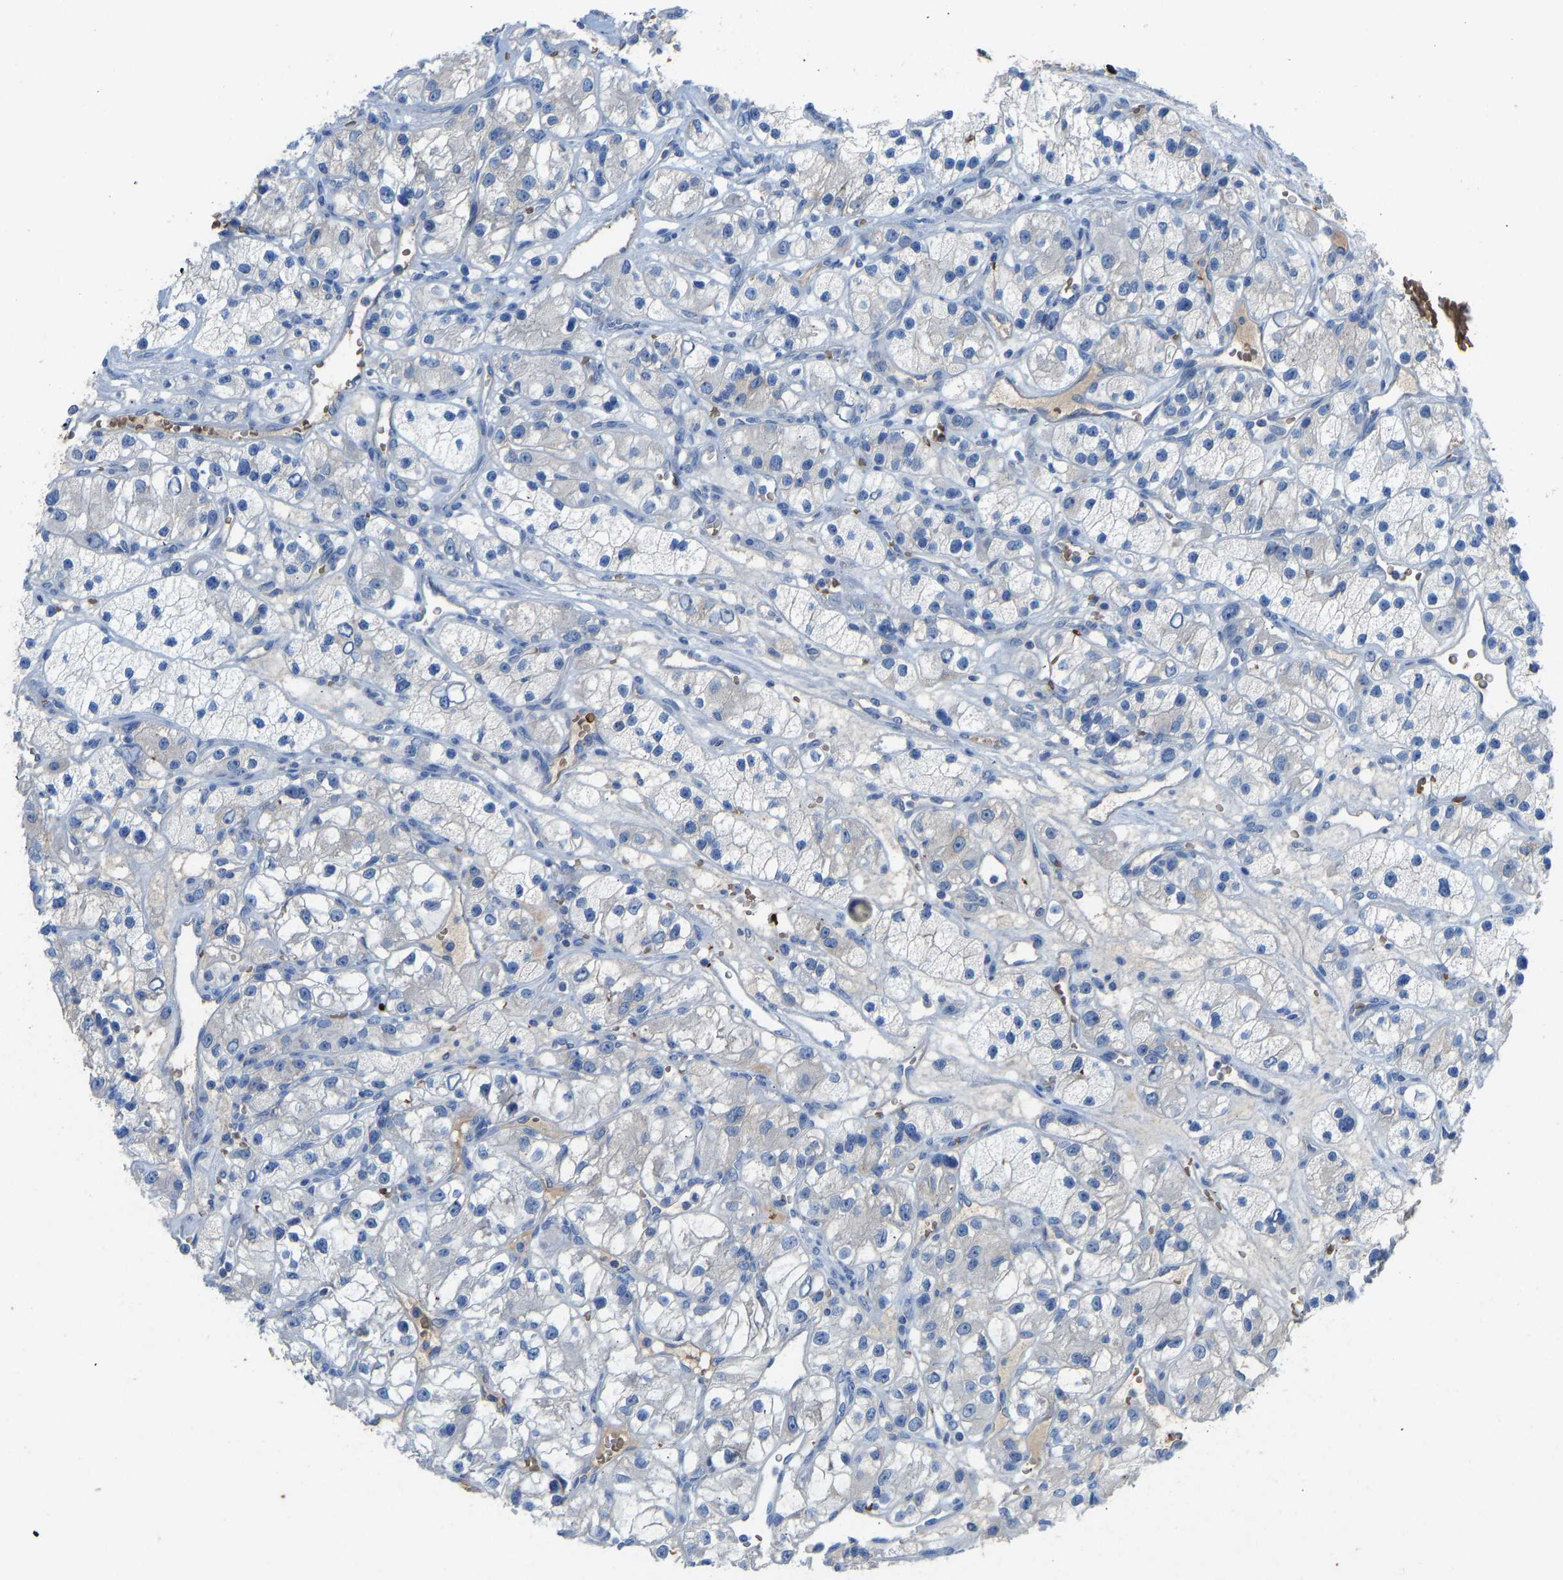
{"staining": {"intensity": "negative", "quantity": "none", "location": "none"}, "tissue": "renal cancer", "cell_type": "Tumor cells", "image_type": "cancer", "snomed": [{"axis": "morphology", "description": "Adenocarcinoma, NOS"}, {"axis": "topography", "description": "Kidney"}], "caption": "Immunohistochemistry of renal cancer (adenocarcinoma) reveals no positivity in tumor cells.", "gene": "PIGS", "patient": {"sex": "female", "age": 57}}